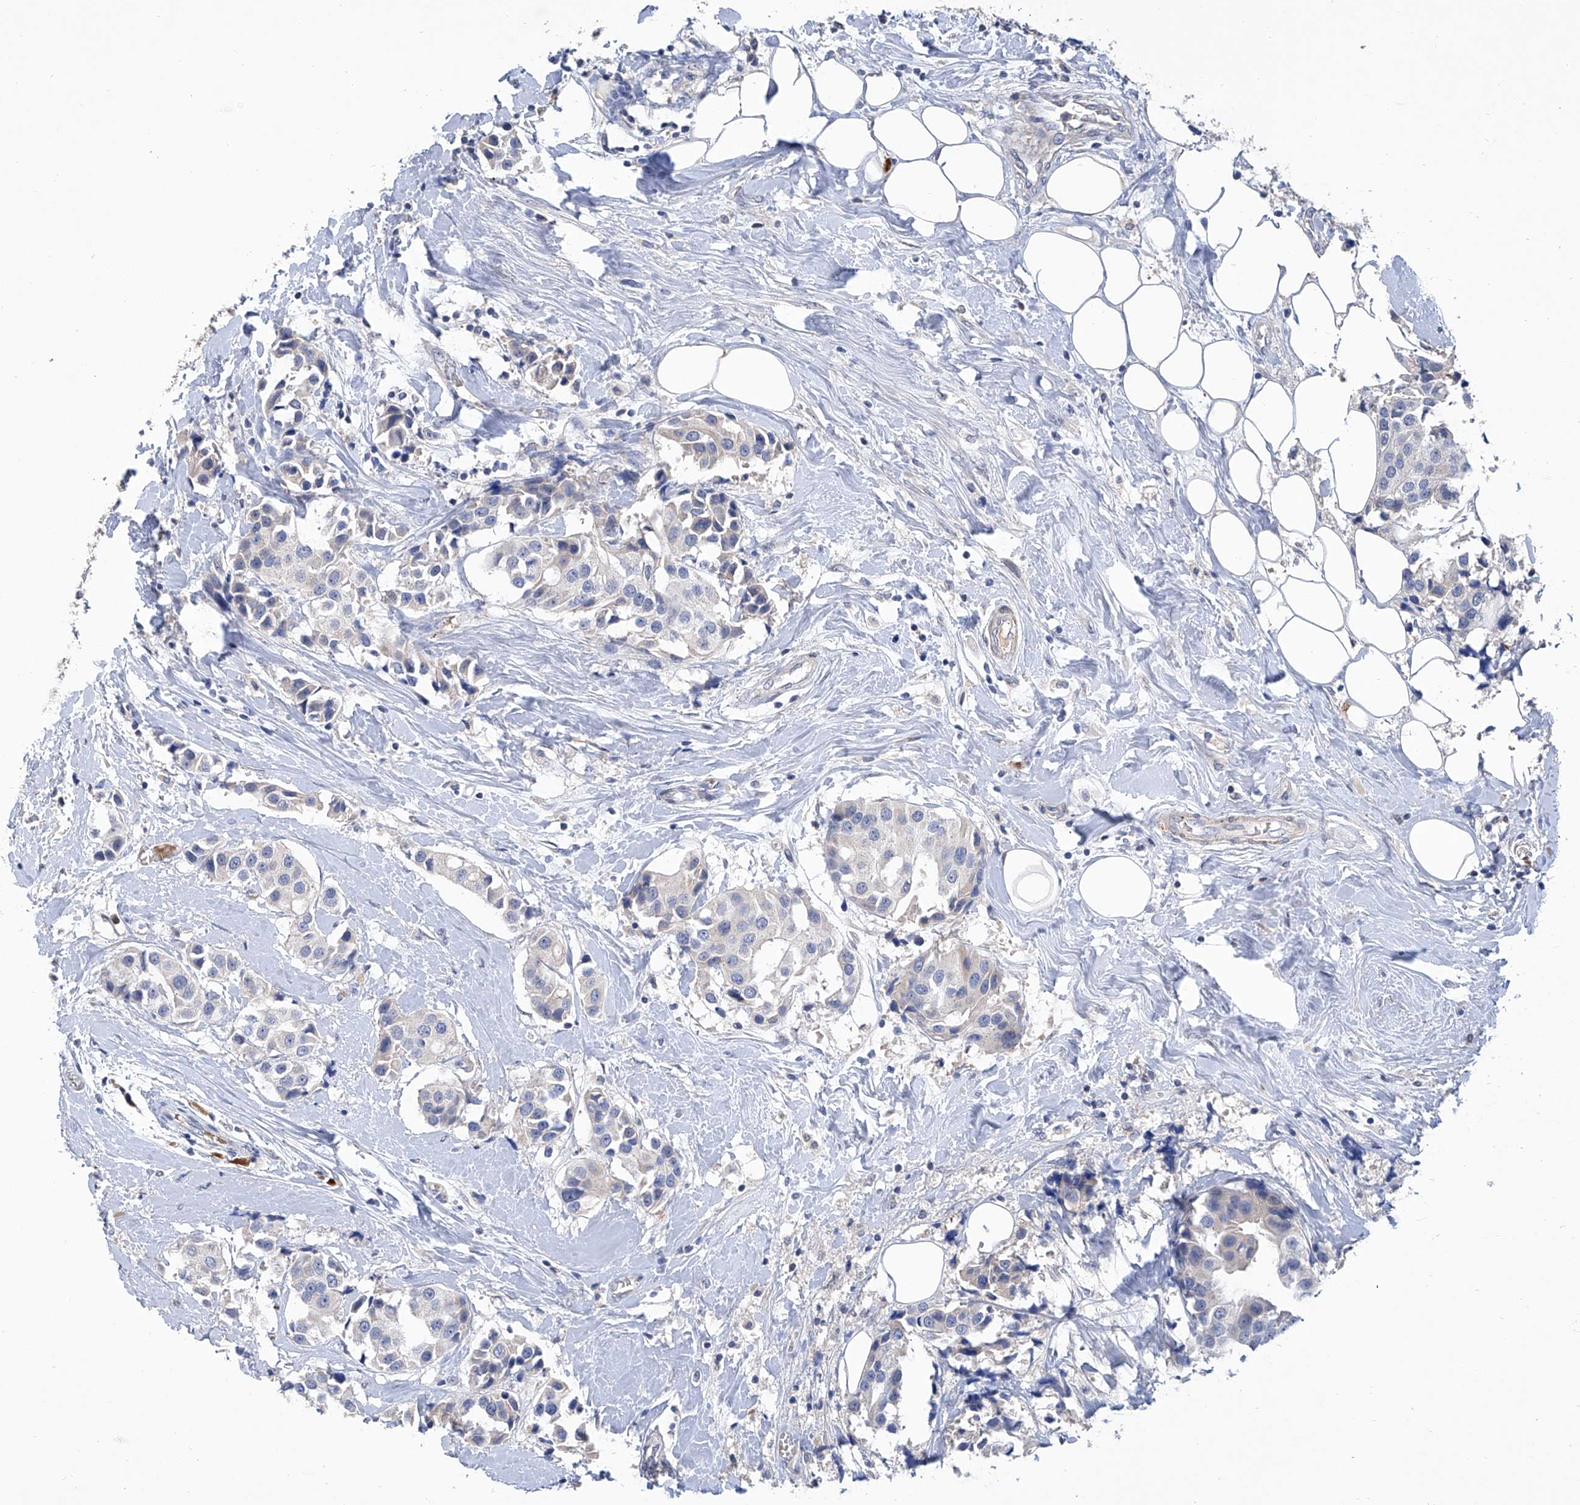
{"staining": {"intensity": "negative", "quantity": "none", "location": "none"}, "tissue": "breast cancer", "cell_type": "Tumor cells", "image_type": "cancer", "snomed": [{"axis": "morphology", "description": "Normal tissue, NOS"}, {"axis": "morphology", "description": "Duct carcinoma"}, {"axis": "topography", "description": "Breast"}], "caption": "DAB immunohistochemical staining of breast invasive ductal carcinoma exhibits no significant staining in tumor cells. (Stains: DAB immunohistochemistry (IHC) with hematoxylin counter stain, Microscopy: brightfield microscopy at high magnification).", "gene": "GPT", "patient": {"sex": "female", "age": 39}}